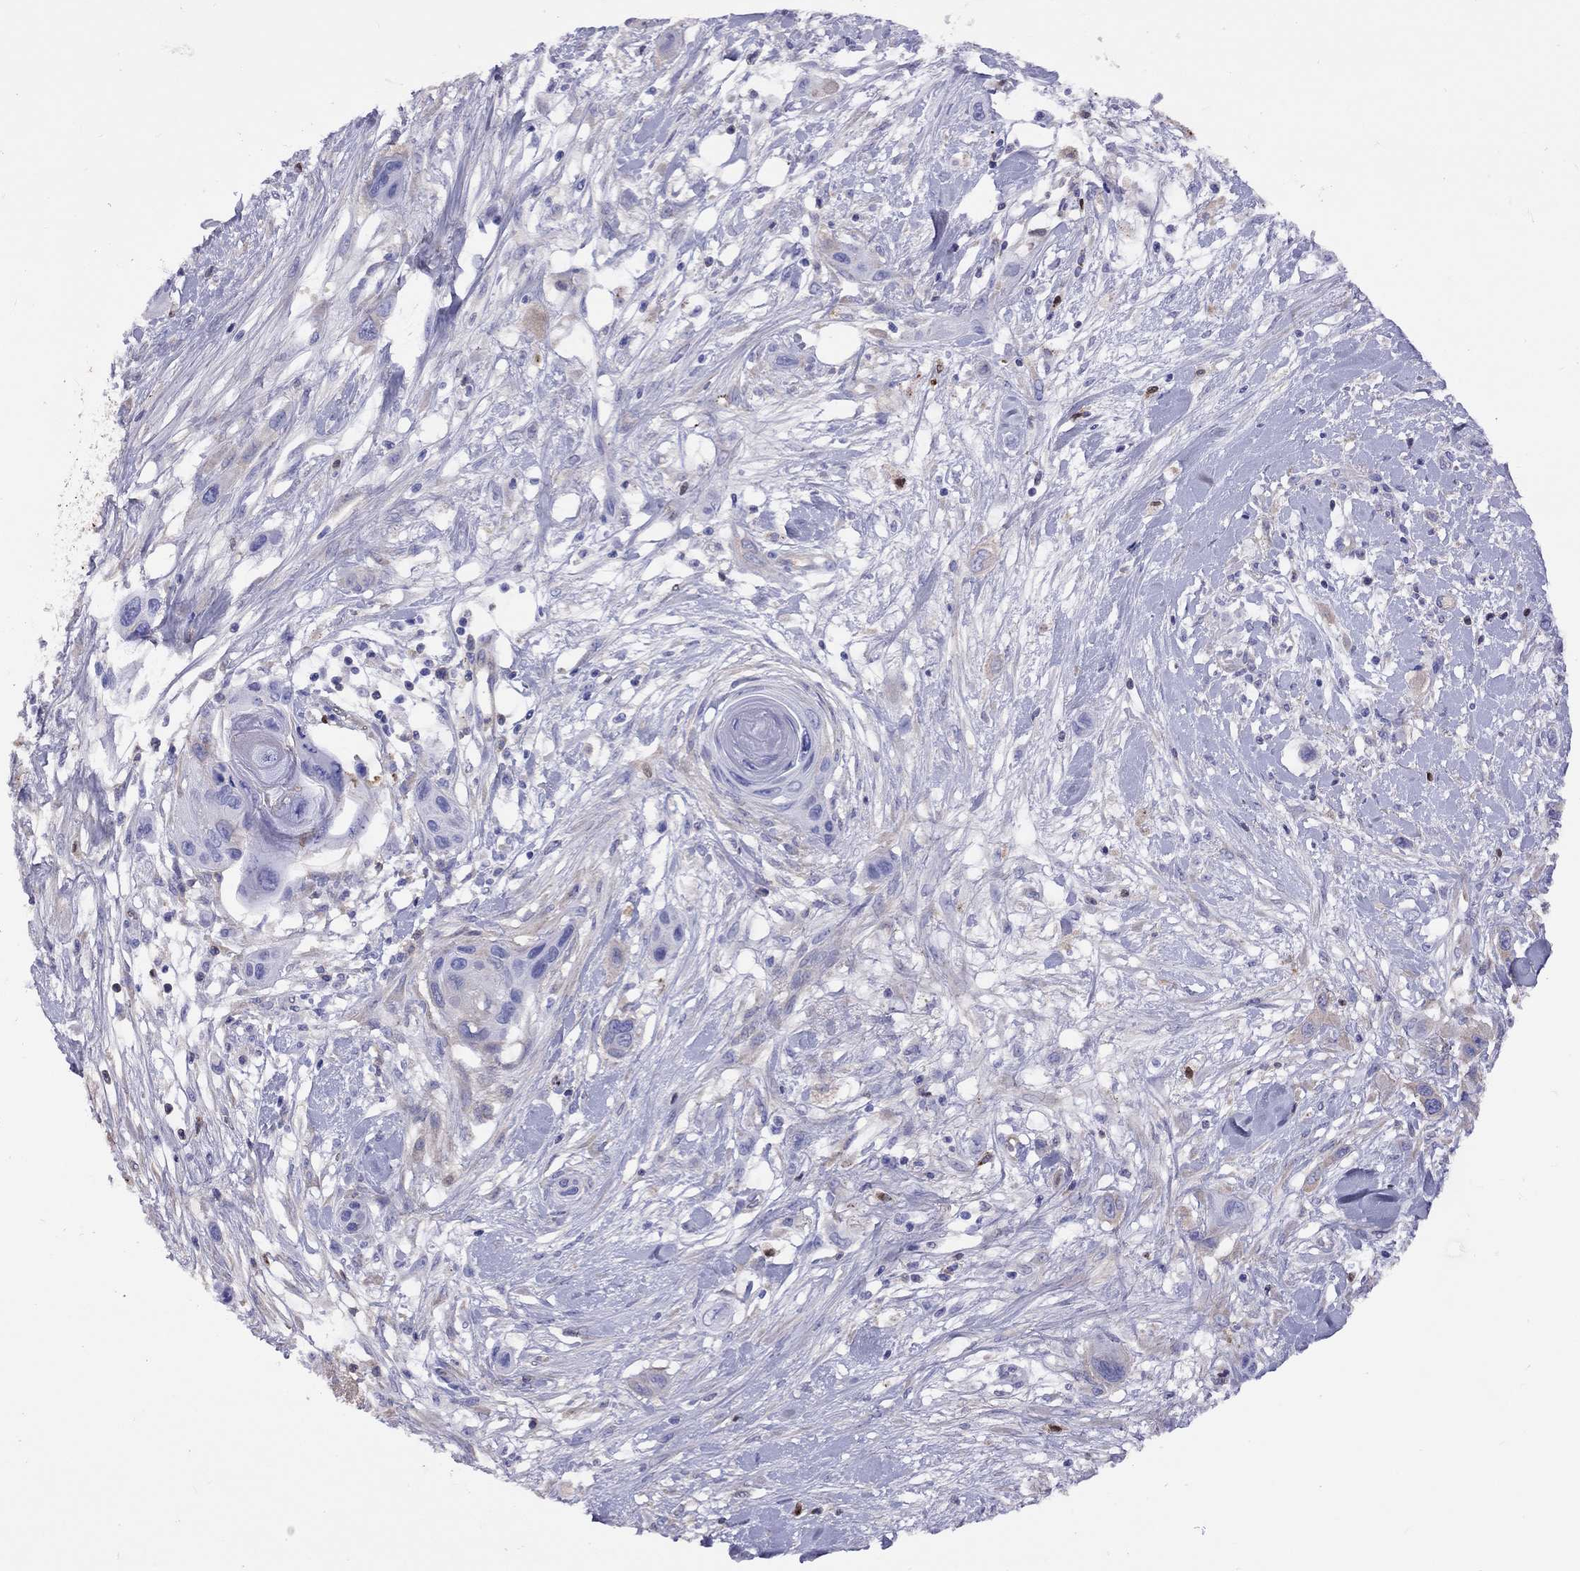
{"staining": {"intensity": "weak", "quantity": "<25%", "location": "cytoplasmic/membranous"}, "tissue": "skin cancer", "cell_type": "Tumor cells", "image_type": "cancer", "snomed": [{"axis": "morphology", "description": "Squamous cell carcinoma, NOS"}, {"axis": "topography", "description": "Skin"}], "caption": "Immunohistochemistry histopathology image of human skin cancer stained for a protein (brown), which reveals no expression in tumor cells.", "gene": "SERPINA3", "patient": {"sex": "male", "age": 79}}